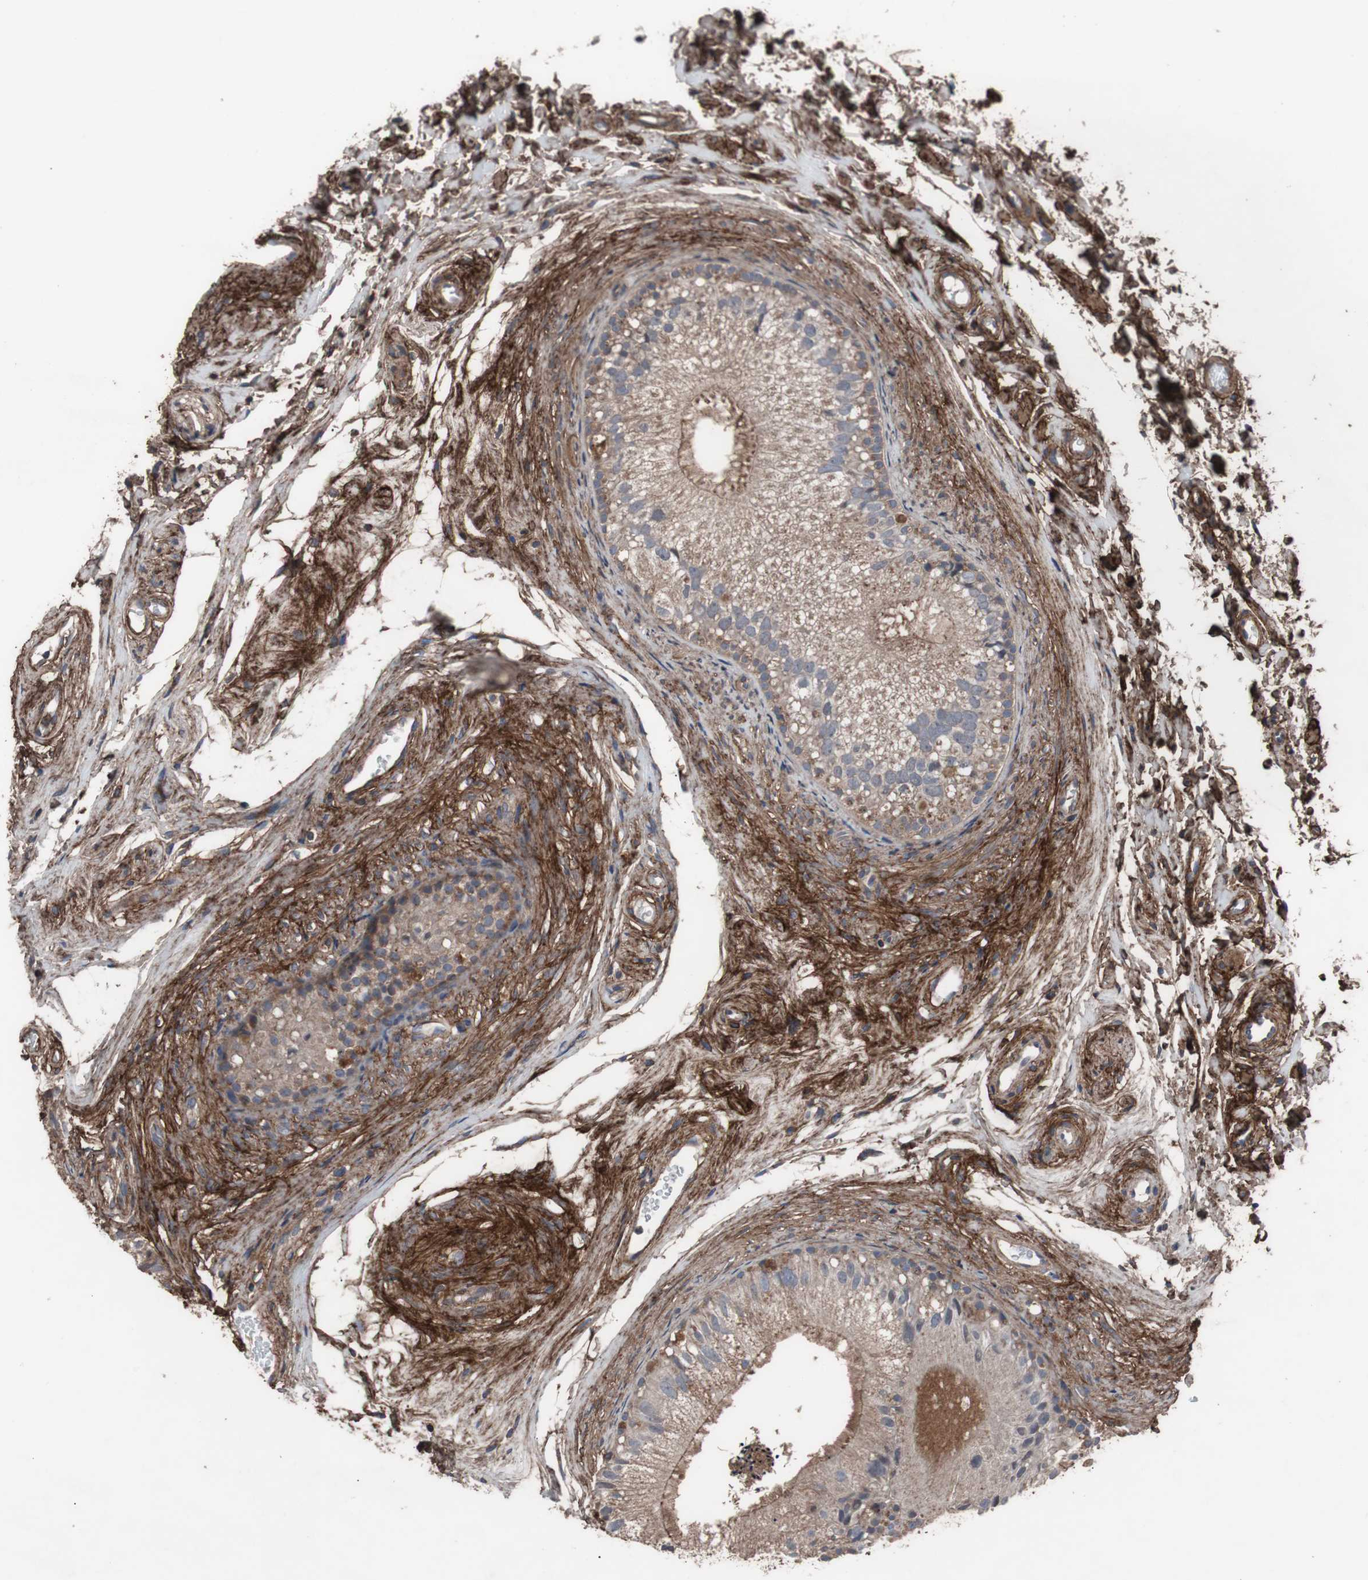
{"staining": {"intensity": "moderate", "quantity": ">75%", "location": "cytoplasmic/membranous"}, "tissue": "epididymis", "cell_type": "Glandular cells", "image_type": "normal", "snomed": [{"axis": "morphology", "description": "Normal tissue, NOS"}, {"axis": "topography", "description": "Epididymis"}], "caption": "A brown stain labels moderate cytoplasmic/membranous expression of a protein in glandular cells of benign human epididymis. The protein is shown in brown color, while the nuclei are stained blue.", "gene": "COL6A2", "patient": {"sex": "male", "age": 56}}